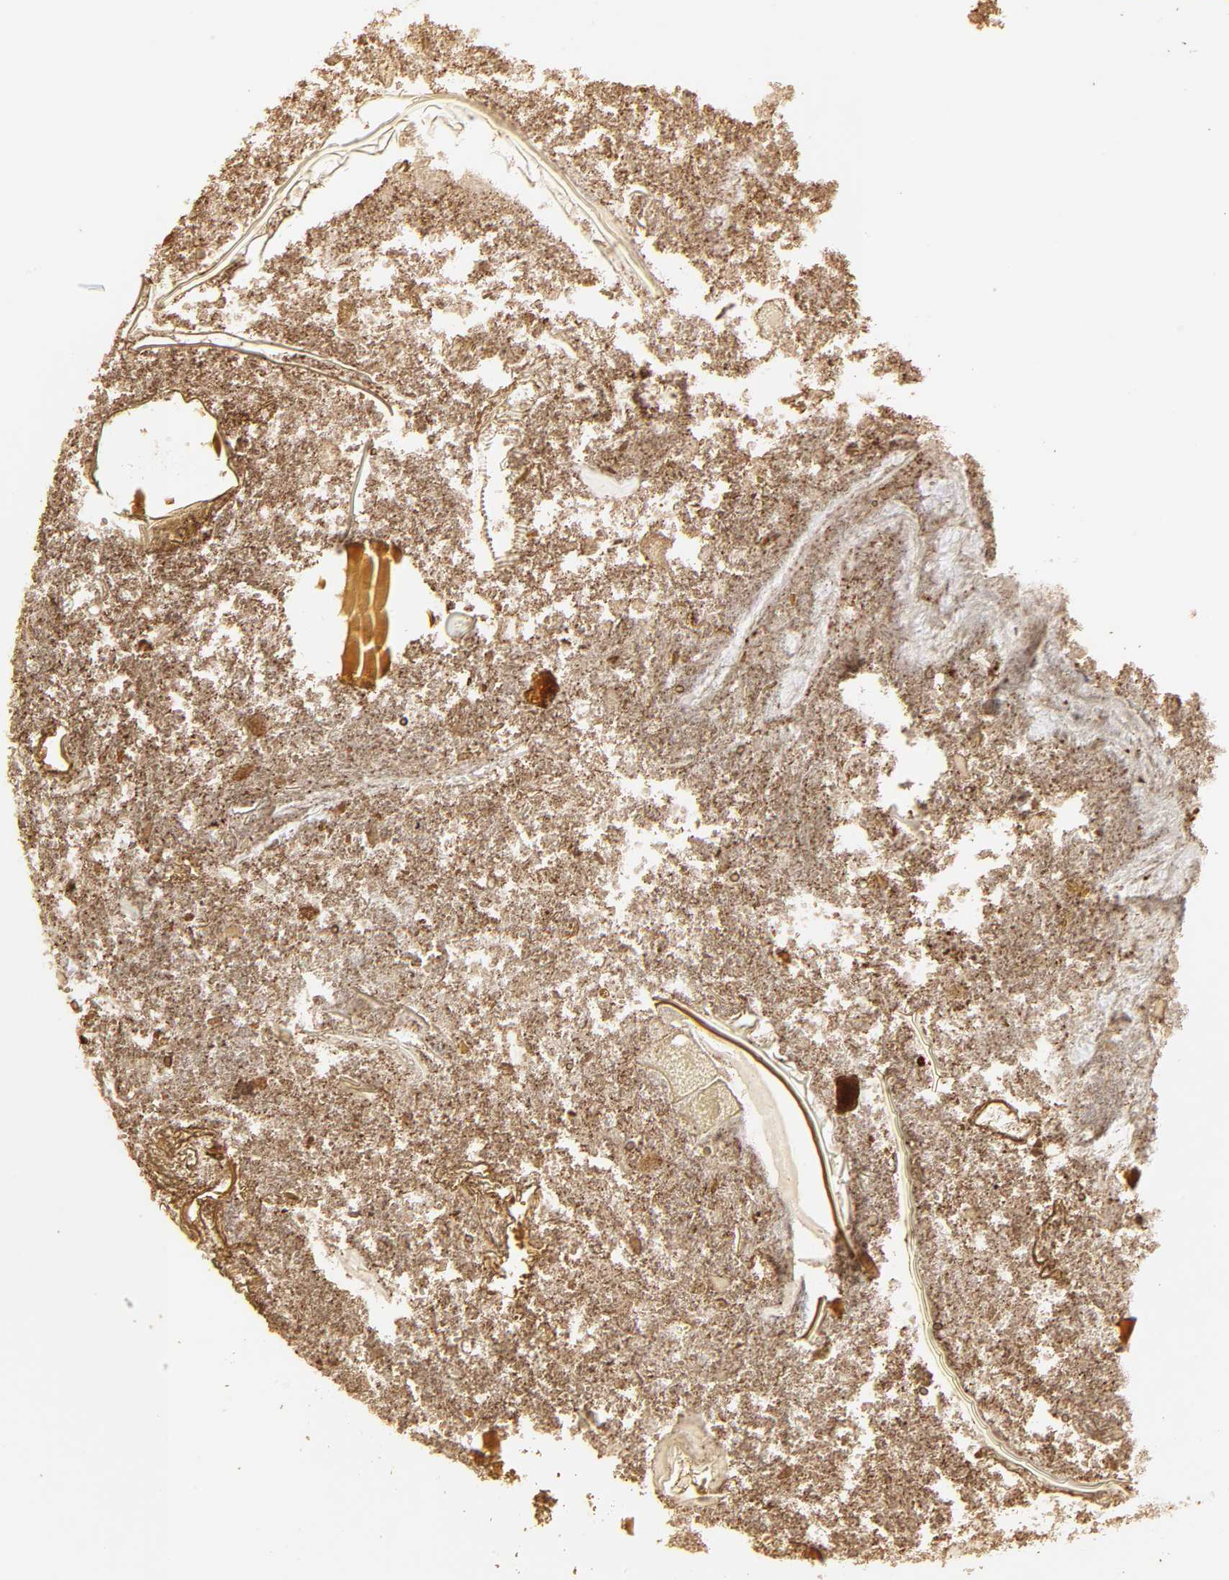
{"staining": {"intensity": "moderate", "quantity": ">75%", "location": "cytoplasmic/membranous"}, "tissue": "appendix", "cell_type": "Glandular cells", "image_type": "normal", "snomed": [{"axis": "morphology", "description": "Normal tissue, NOS"}, {"axis": "topography", "description": "Appendix"}], "caption": "IHC of normal human appendix exhibits medium levels of moderate cytoplasmic/membranous staining in about >75% of glandular cells.", "gene": "SH3GLB1", "patient": {"sex": "female", "age": 10}}